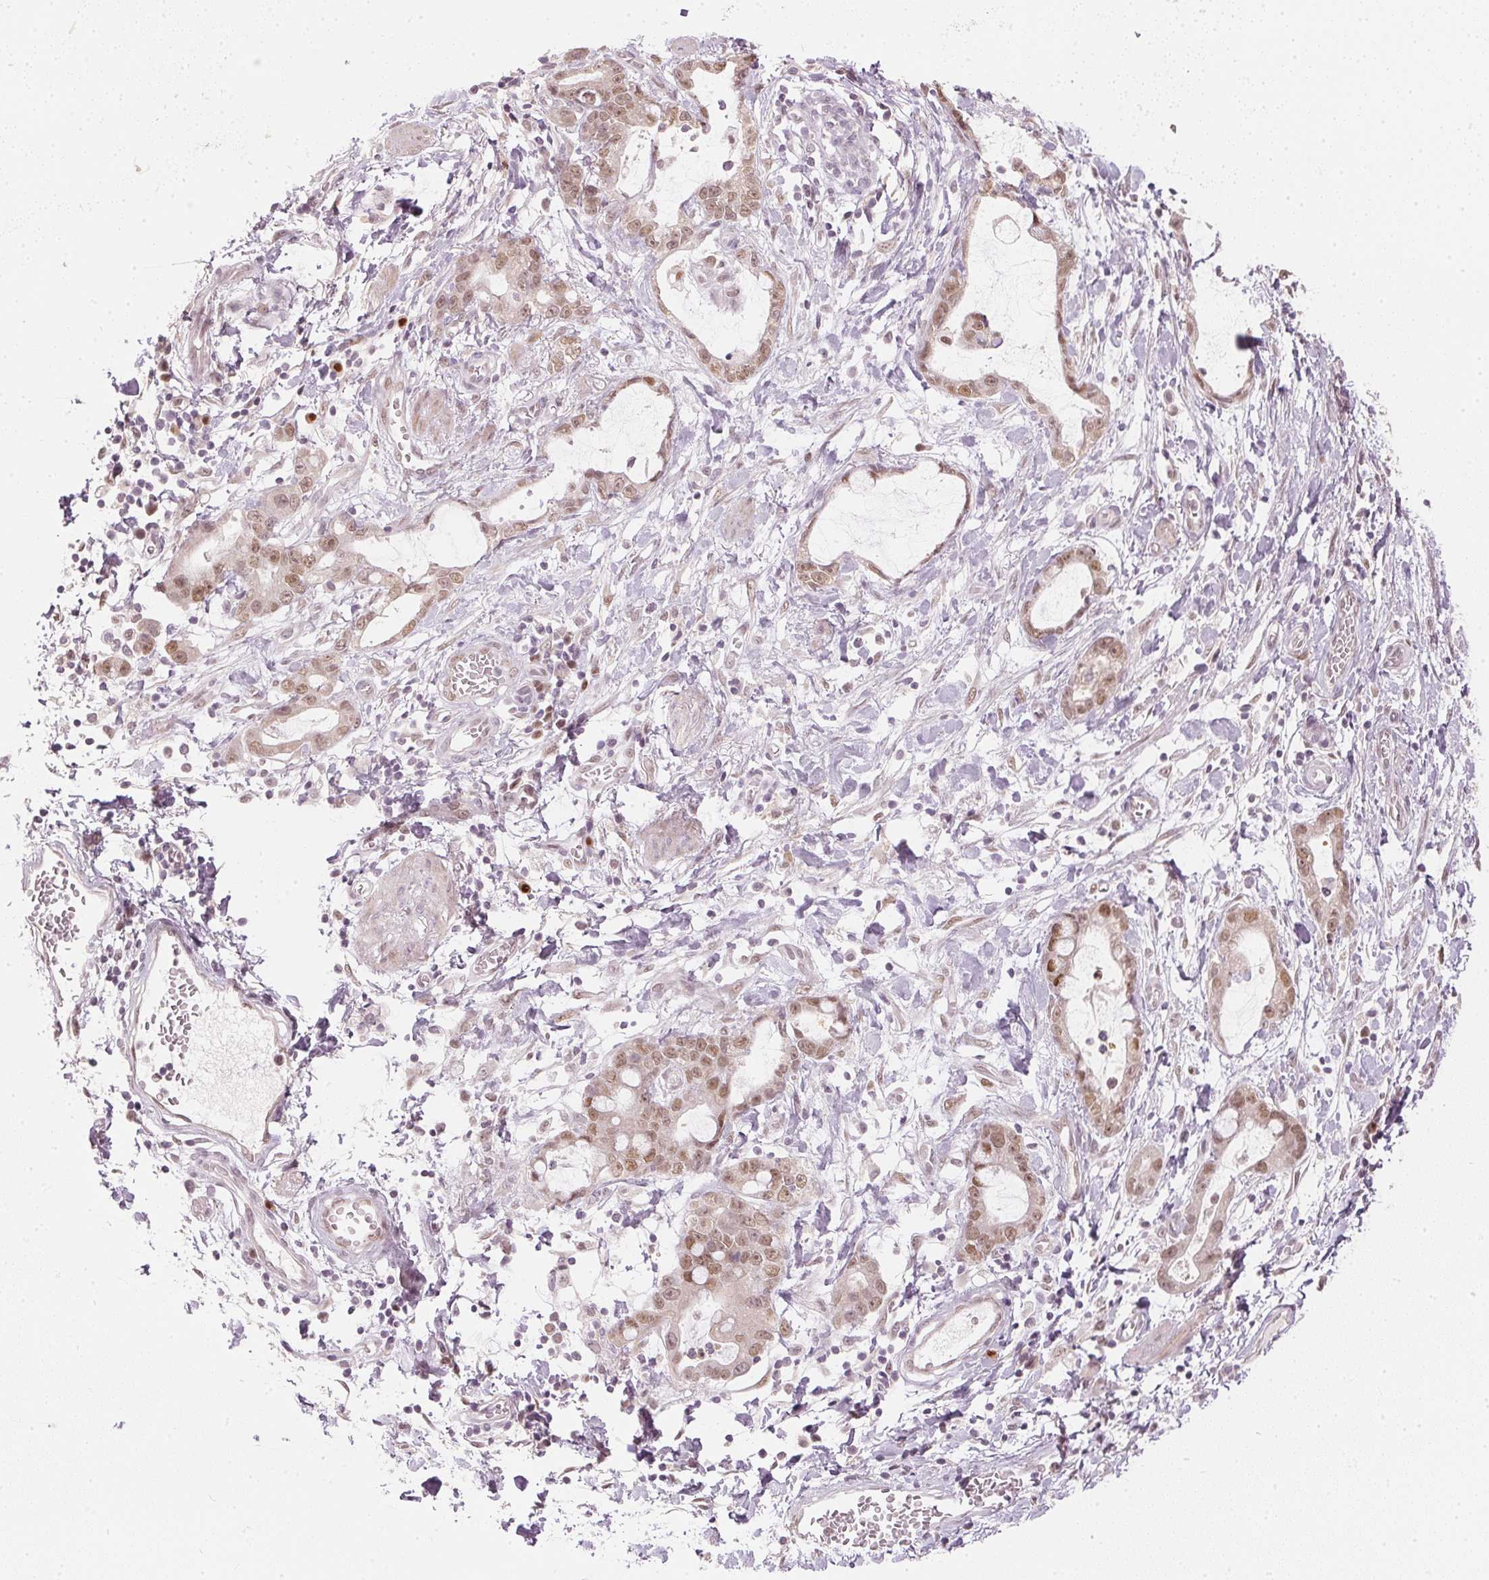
{"staining": {"intensity": "moderate", "quantity": ">75%", "location": "nuclear"}, "tissue": "stomach cancer", "cell_type": "Tumor cells", "image_type": "cancer", "snomed": [{"axis": "morphology", "description": "Adenocarcinoma, NOS"}, {"axis": "topography", "description": "Stomach"}], "caption": "Stomach cancer (adenocarcinoma) stained with a protein marker shows moderate staining in tumor cells.", "gene": "SLC39A3", "patient": {"sex": "male", "age": 55}}